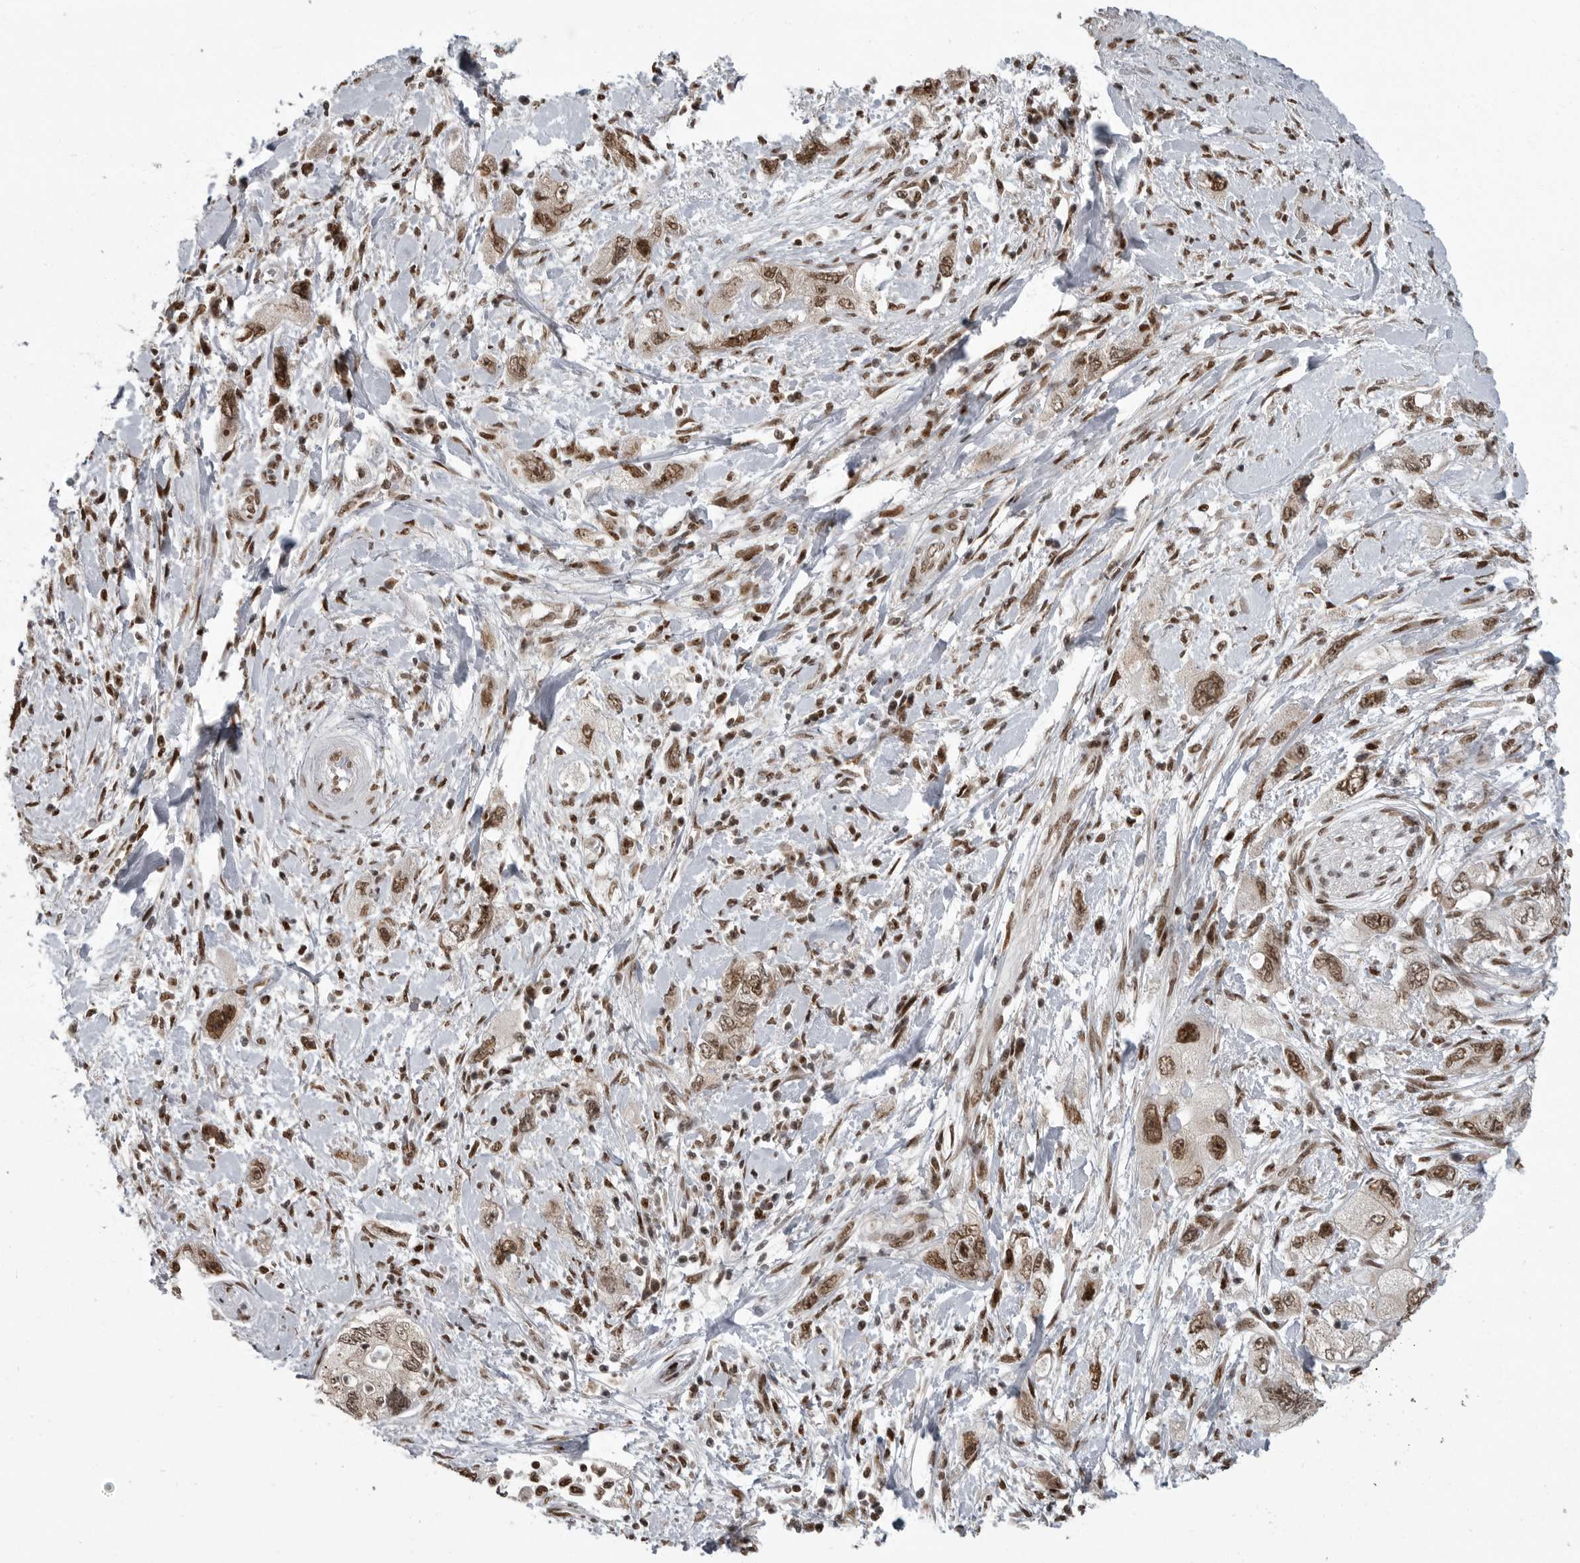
{"staining": {"intensity": "moderate", "quantity": ">75%", "location": "nuclear"}, "tissue": "pancreatic cancer", "cell_type": "Tumor cells", "image_type": "cancer", "snomed": [{"axis": "morphology", "description": "Adenocarcinoma, NOS"}, {"axis": "topography", "description": "Pancreas"}], "caption": "Moderate nuclear positivity is seen in about >75% of tumor cells in pancreatic cancer.", "gene": "YAF2", "patient": {"sex": "female", "age": 73}}